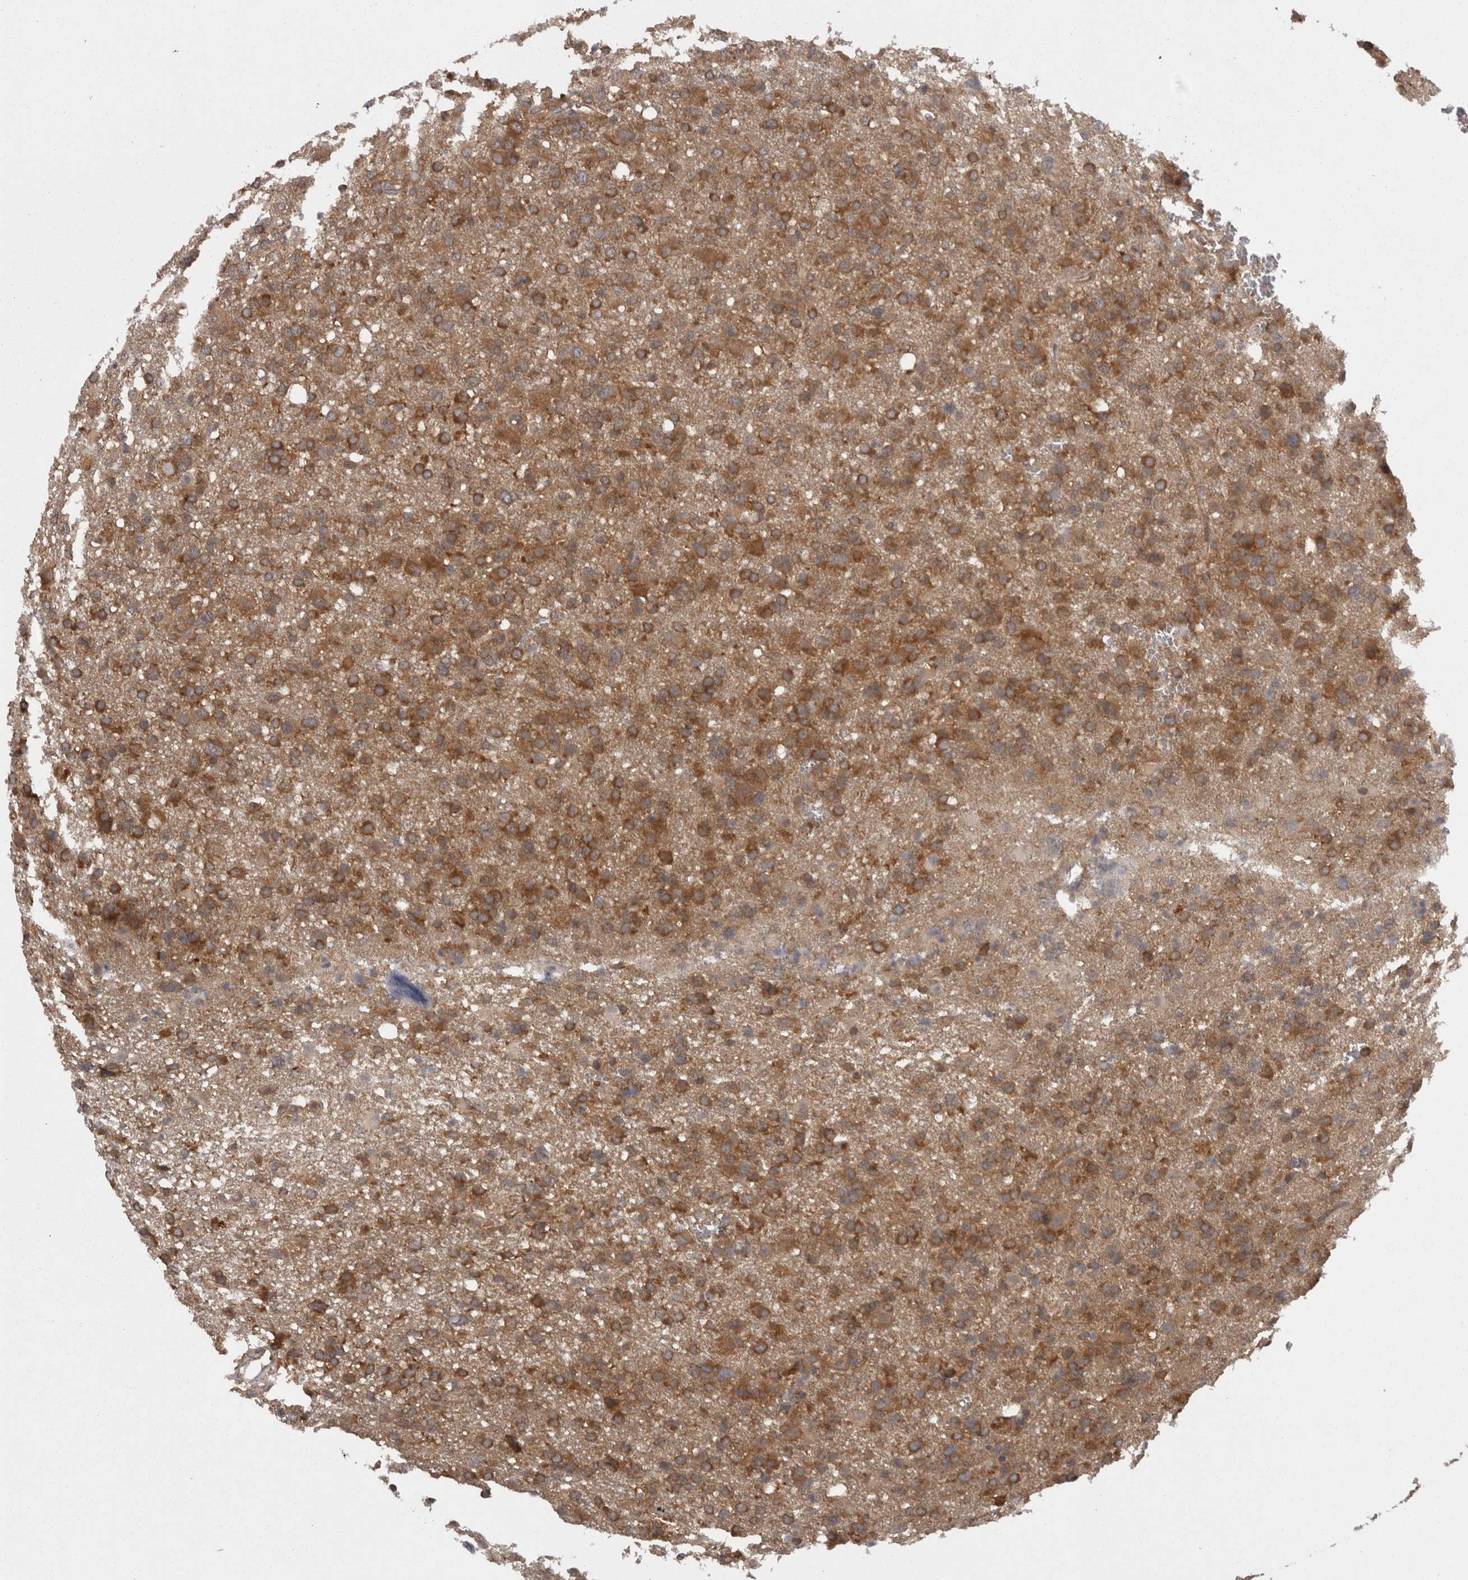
{"staining": {"intensity": "strong", "quantity": ">75%", "location": "cytoplasmic/membranous"}, "tissue": "glioma", "cell_type": "Tumor cells", "image_type": "cancer", "snomed": [{"axis": "morphology", "description": "Glioma, malignant, High grade"}, {"axis": "topography", "description": "Brain"}], "caption": "There is high levels of strong cytoplasmic/membranous positivity in tumor cells of glioma, as demonstrated by immunohistochemical staining (brown color).", "gene": "SMCR8", "patient": {"sex": "female", "age": 57}}